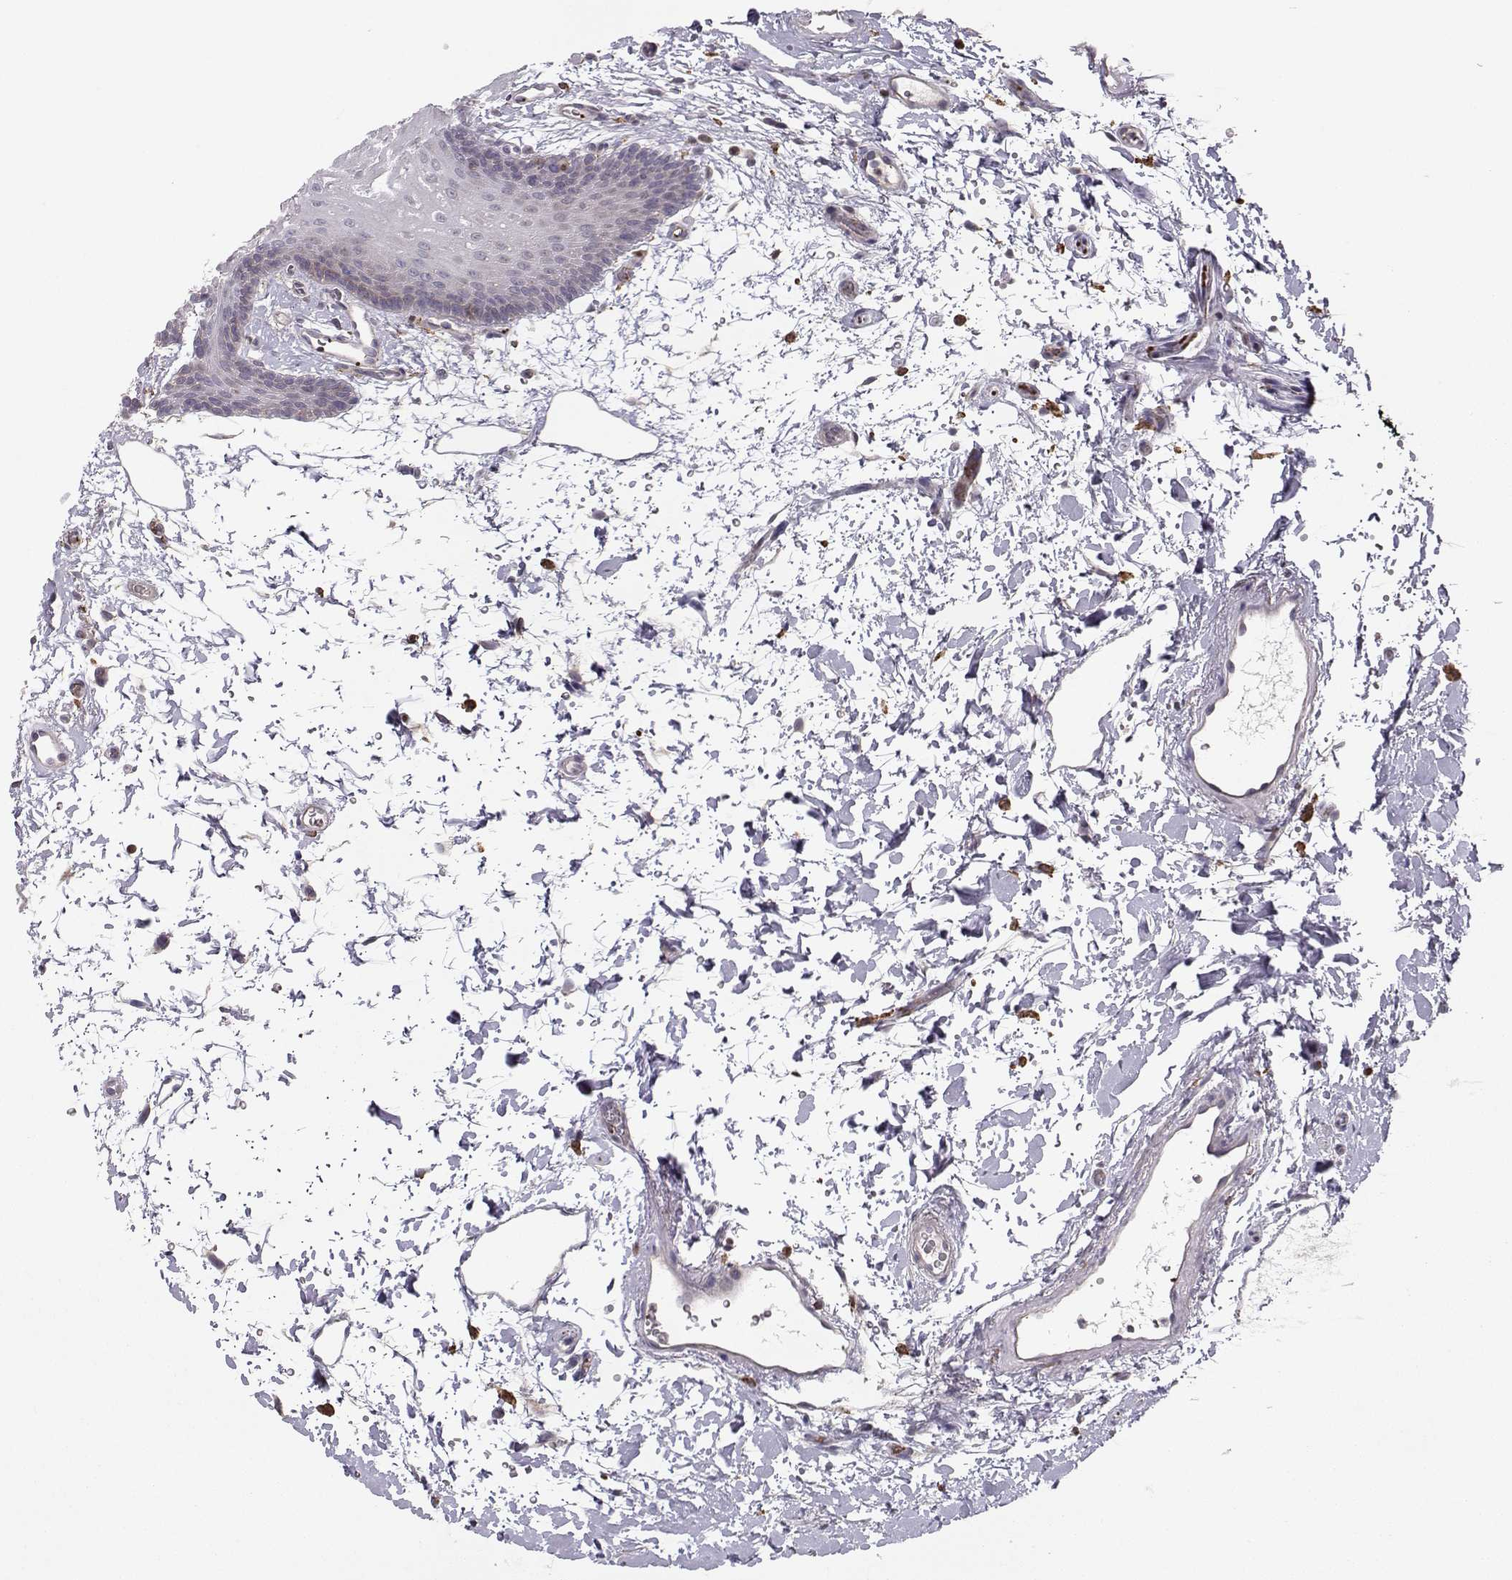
{"staining": {"intensity": "negative", "quantity": "none", "location": "none"}, "tissue": "oral mucosa", "cell_type": "Squamous epithelial cells", "image_type": "normal", "snomed": [{"axis": "morphology", "description": "Normal tissue, NOS"}, {"axis": "topography", "description": "Oral tissue"}, {"axis": "topography", "description": "Head-Neck"}], "caption": "Protein analysis of normal oral mucosa demonstrates no significant positivity in squamous epithelial cells. The staining is performed using DAB (3,3'-diaminobenzidine) brown chromogen with nuclei counter-stained in using hematoxylin.", "gene": "ASB16", "patient": {"sex": "male", "age": 65}}